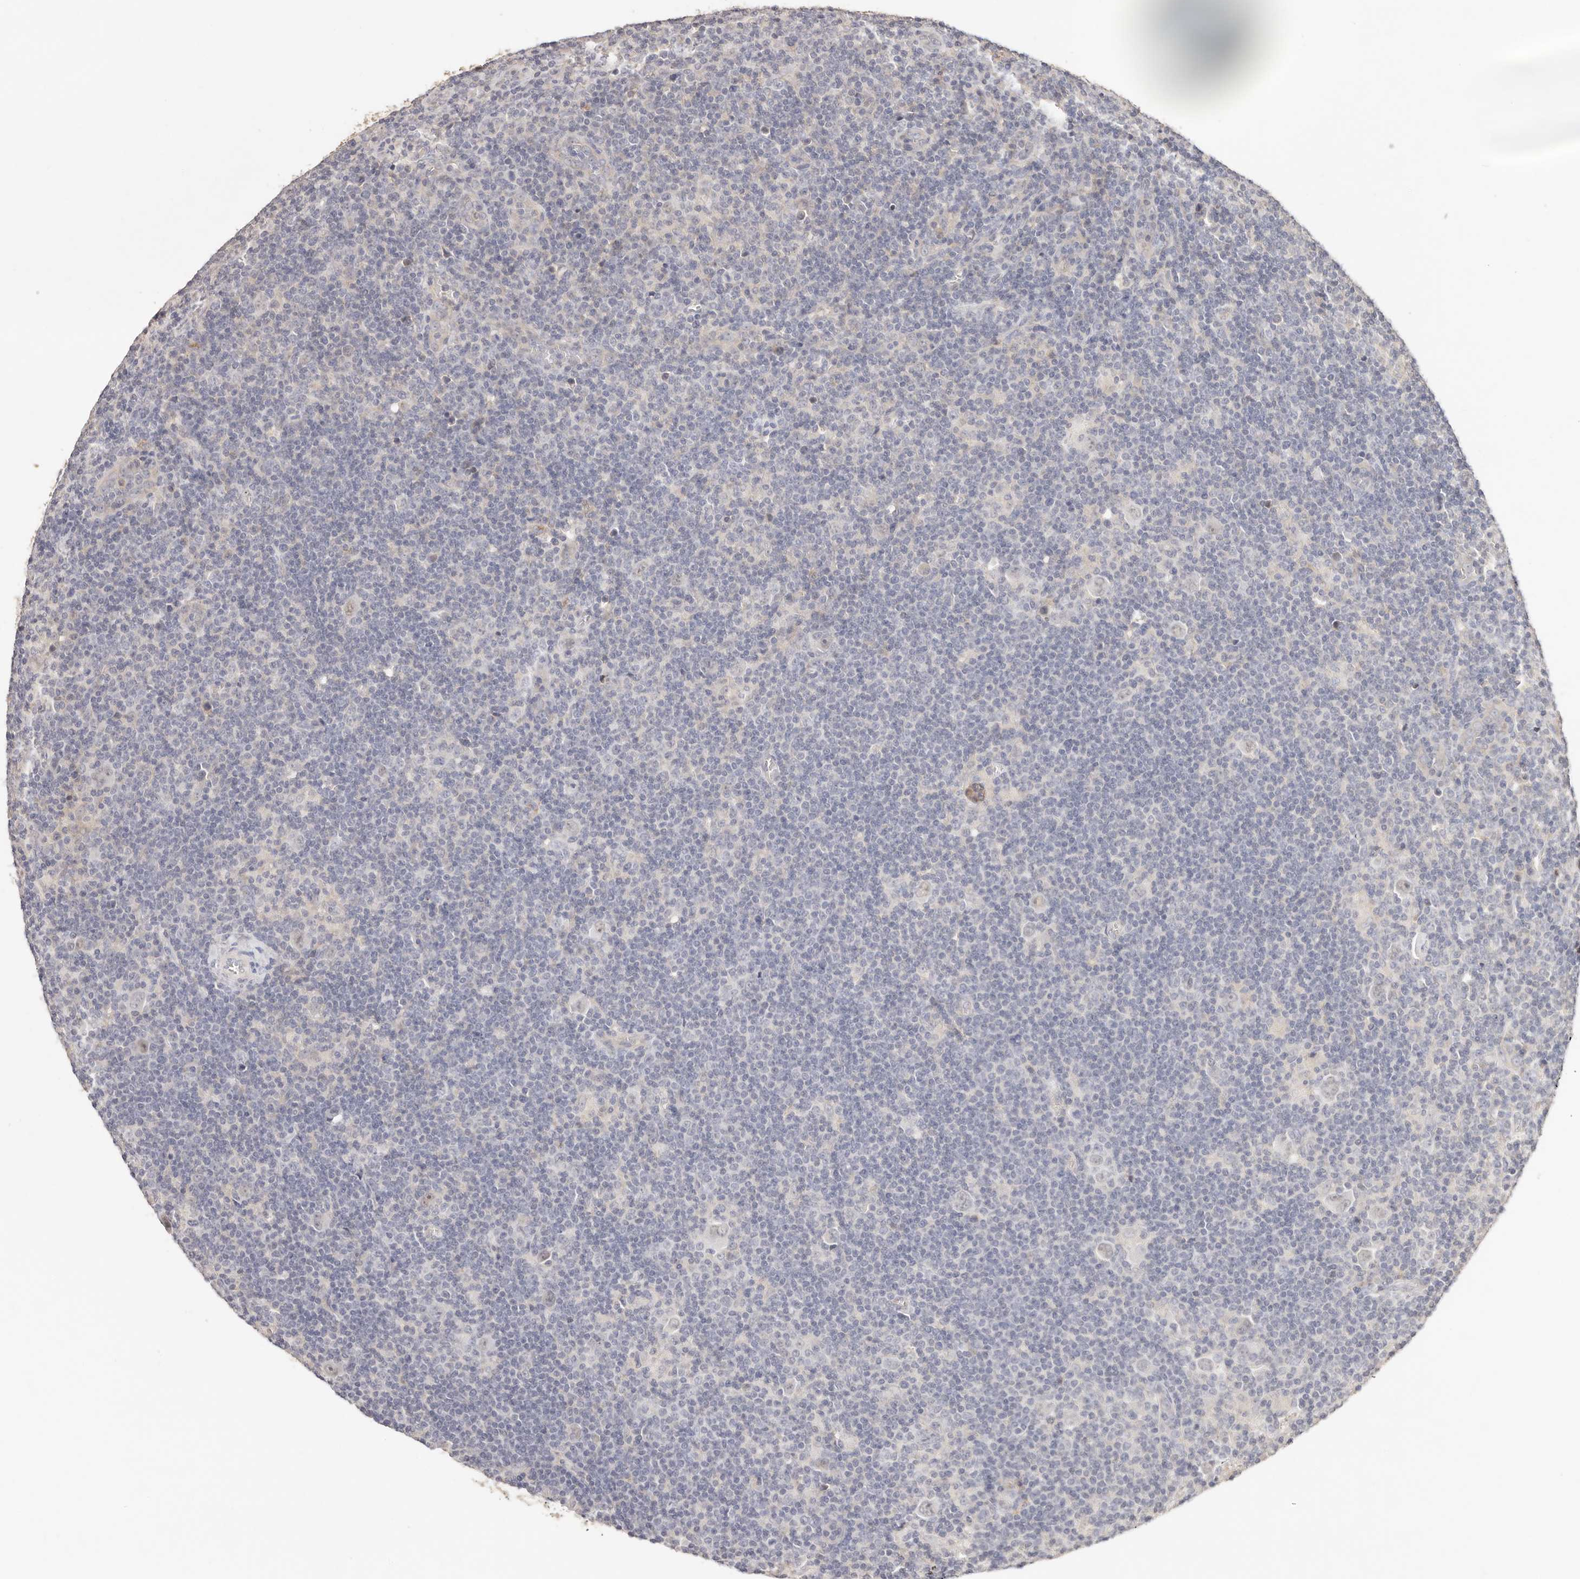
{"staining": {"intensity": "negative", "quantity": "none", "location": "none"}, "tissue": "lymphoma", "cell_type": "Tumor cells", "image_type": "cancer", "snomed": [{"axis": "morphology", "description": "Hodgkin's disease, NOS"}, {"axis": "topography", "description": "Lymph node"}], "caption": "Micrograph shows no protein expression in tumor cells of Hodgkin's disease tissue. (Immunohistochemistry, brightfield microscopy, high magnification).", "gene": "CXADR", "patient": {"sex": "female", "age": 57}}